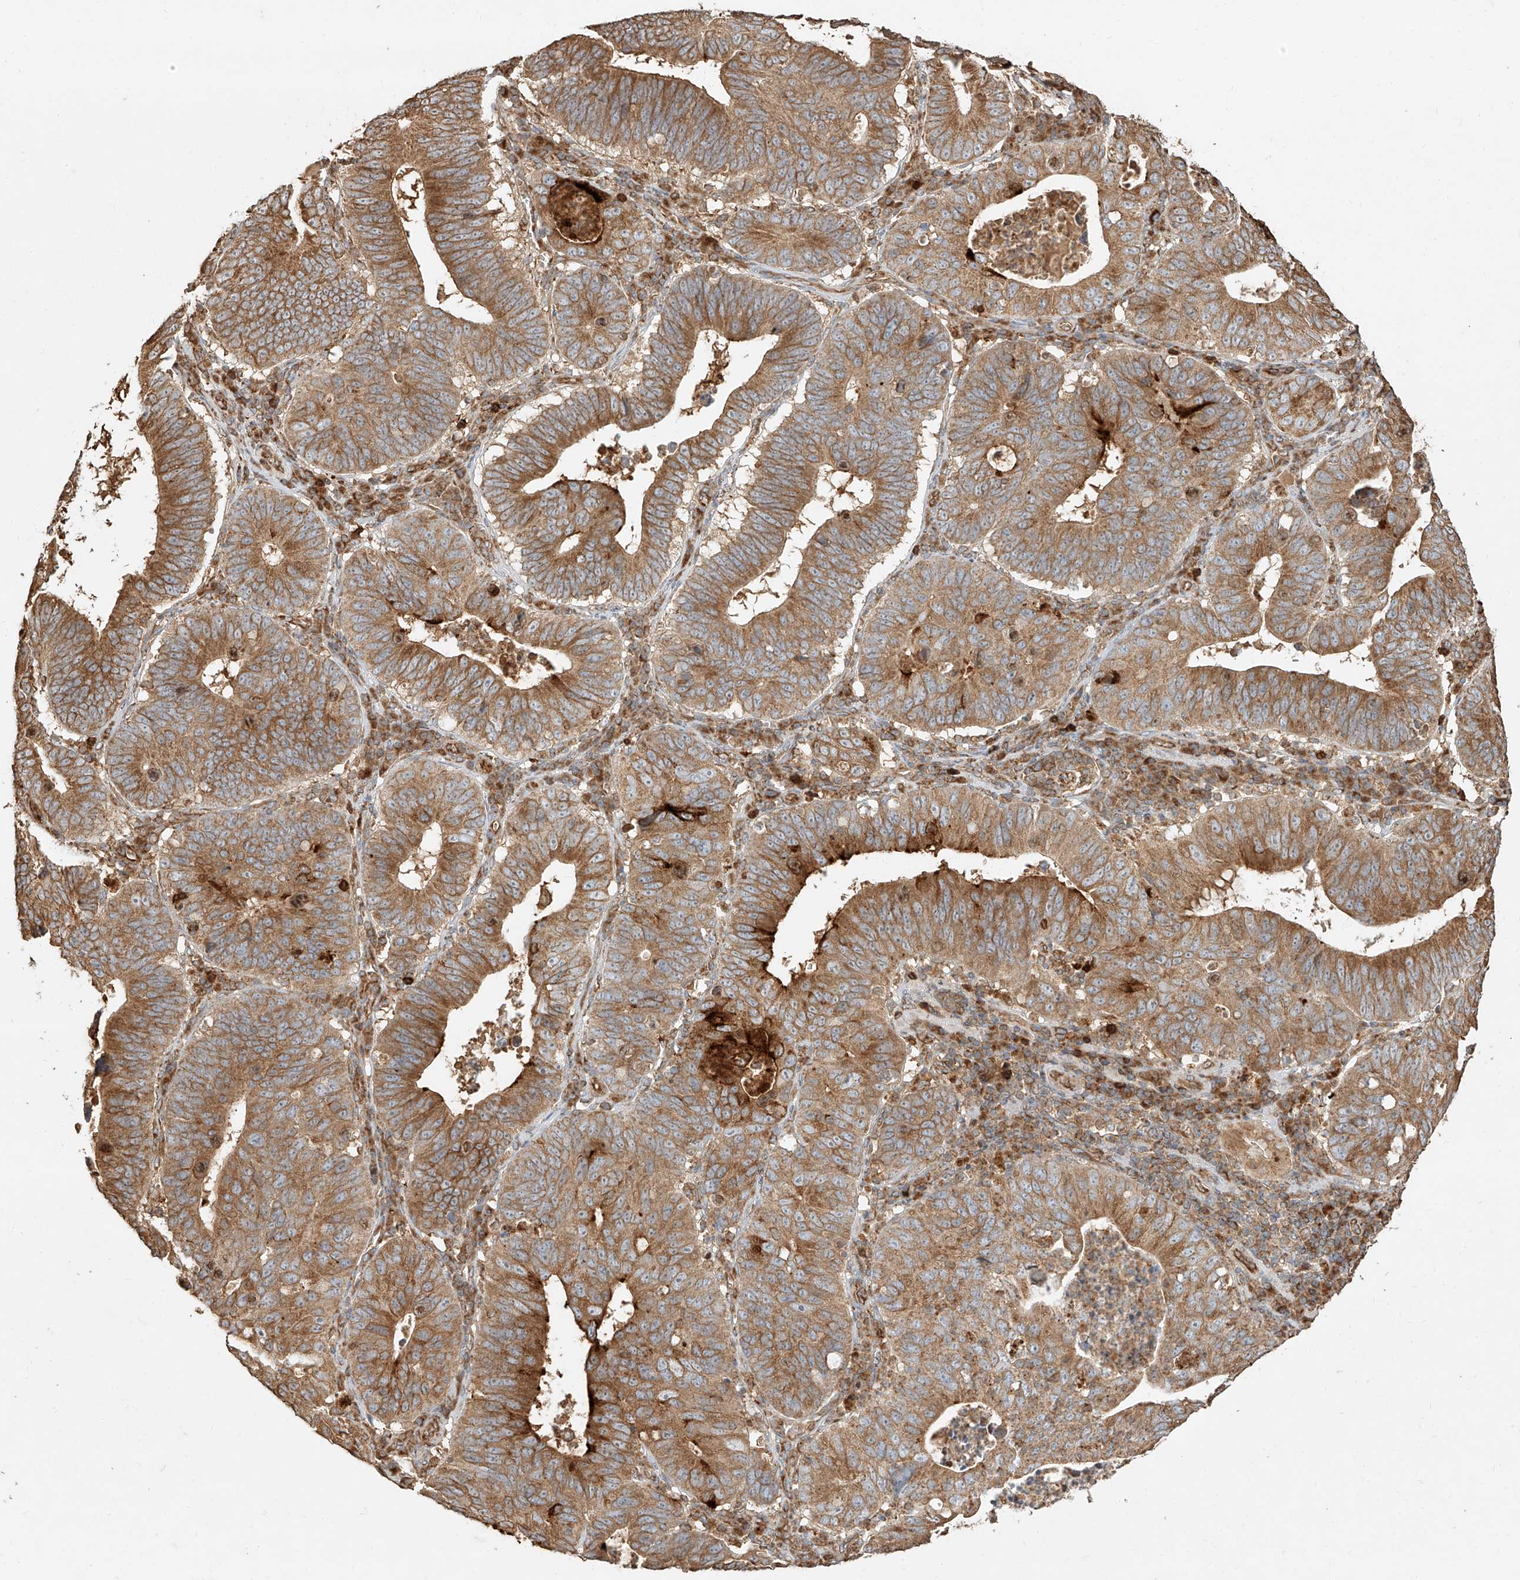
{"staining": {"intensity": "strong", "quantity": ">75%", "location": "cytoplasmic/membranous"}, "tissue": "stomach cancer", "cell_type": "Tumor cells", "image_type": "cancer", "snomed": [{"axis": "morphology", "description": "Adenocarcinoma, NOS"}, {"axis": "topography", "description": "Stomach"}], "caption": "Immunohistochemical staining of human adenocarcinoma (stomach) demonstrates high levels of strong cytoplasmic/membranous positivity in approximately >75% of tumor cells.", "gene": "EFNB1", "patient": {"sex": "male", "age": 59}}